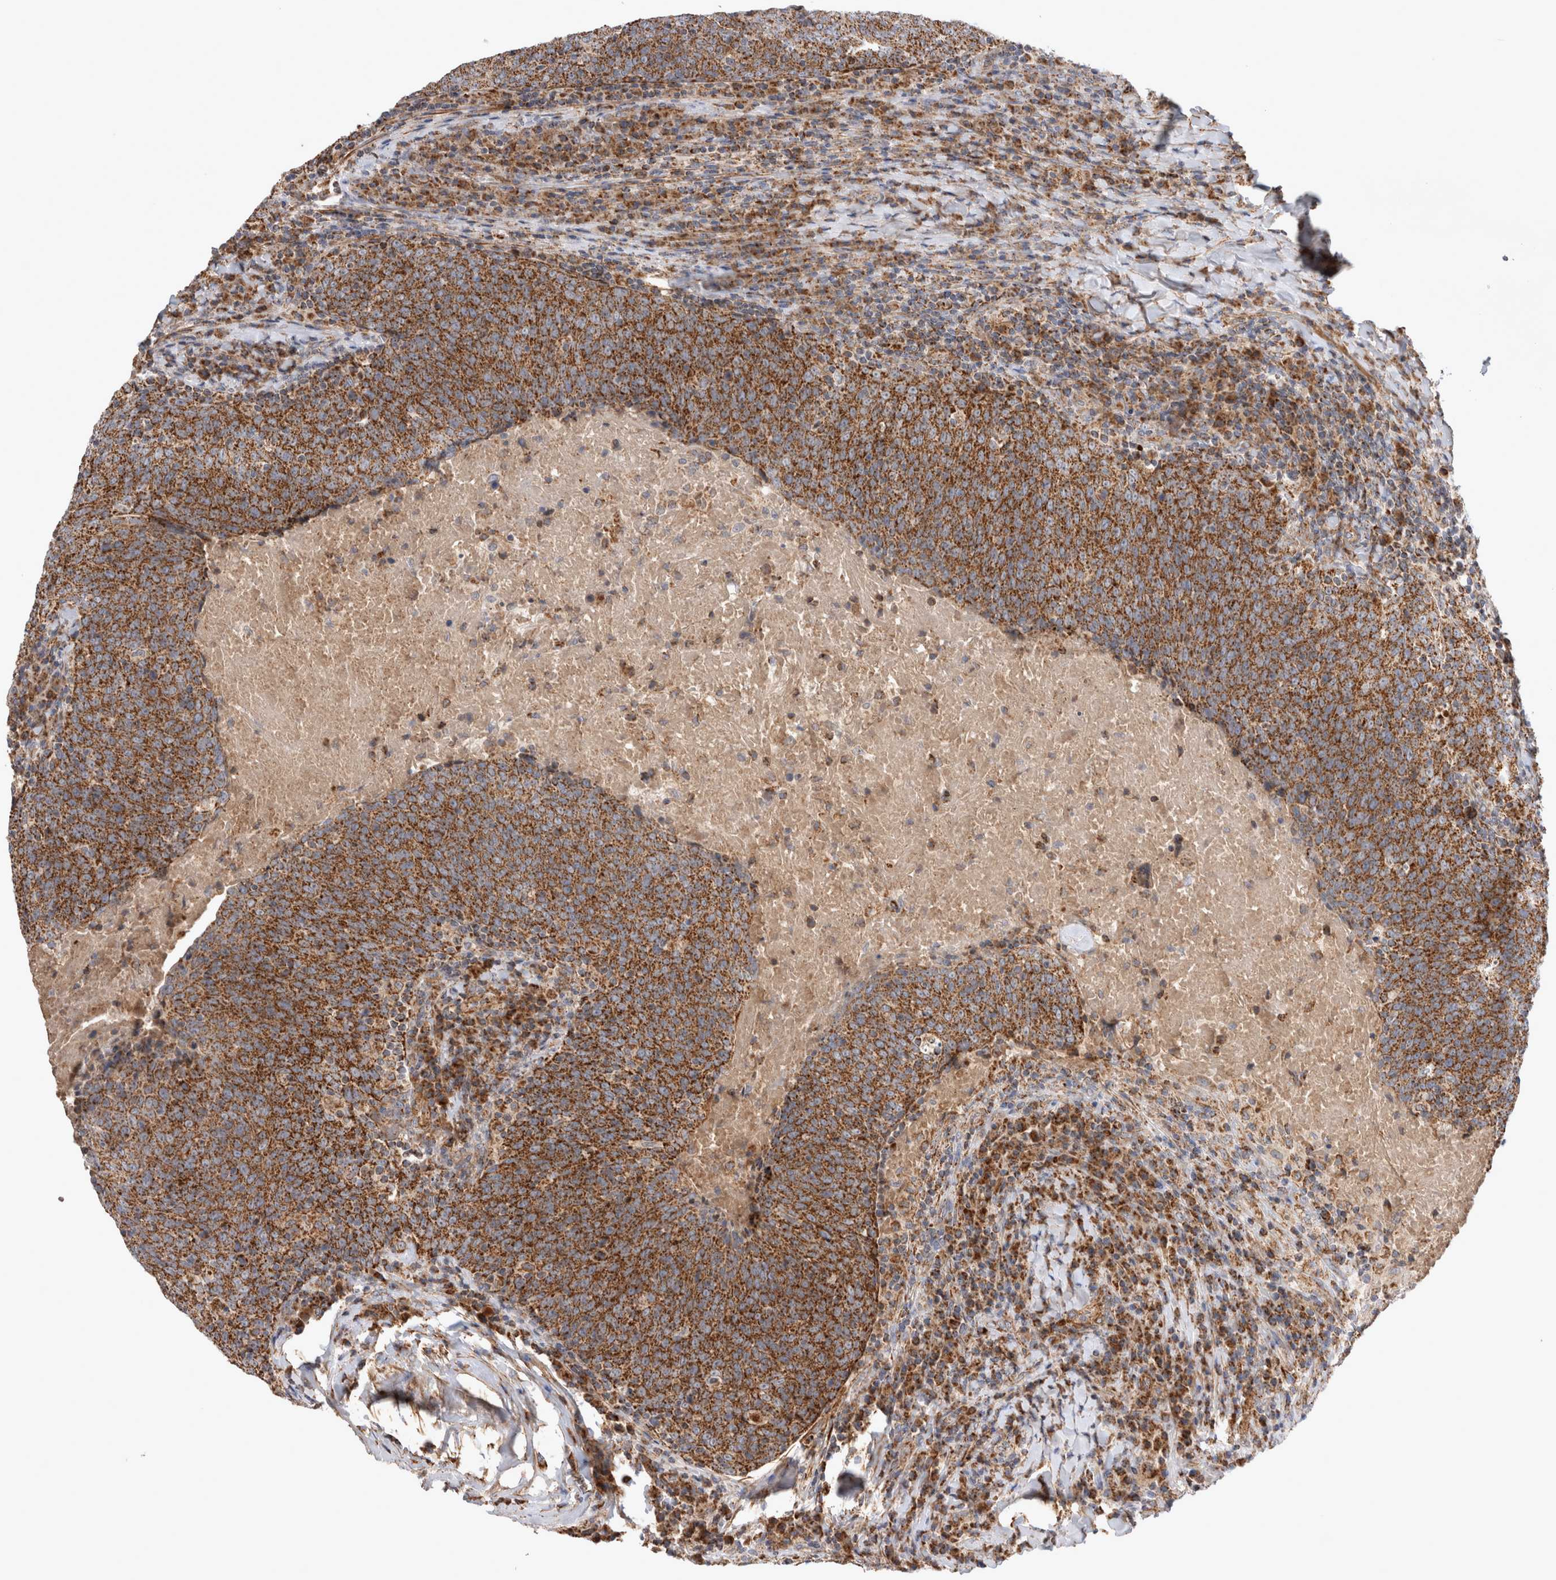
{"staining": {"intensity": "strong", "quantity": ">75%", "location": "cytoplasmic/membranous"}, "tissue": "head and neck cancer", "cell_type": "Tumor cells", "image_type": "cancer", "snomed": [{"axis": "morphology", "description": "Squamous cell carcinoma, NOS"}, {"axis": "morphology", "description": "Squamous cell carcinoma, metastatic, NOS"}, {"axis": "topography", "description": "Lymph node"}, {"axis": "topography", "description": "Head-Neck"}], "caption": "Brown immunohistochemical staining in head and neck cancer exhibits strong cytoplasmic/membranous expression in about >75% of tumor cells.", "gene": "MRPS28", "patient": {"sex": "male", "age": 62}}